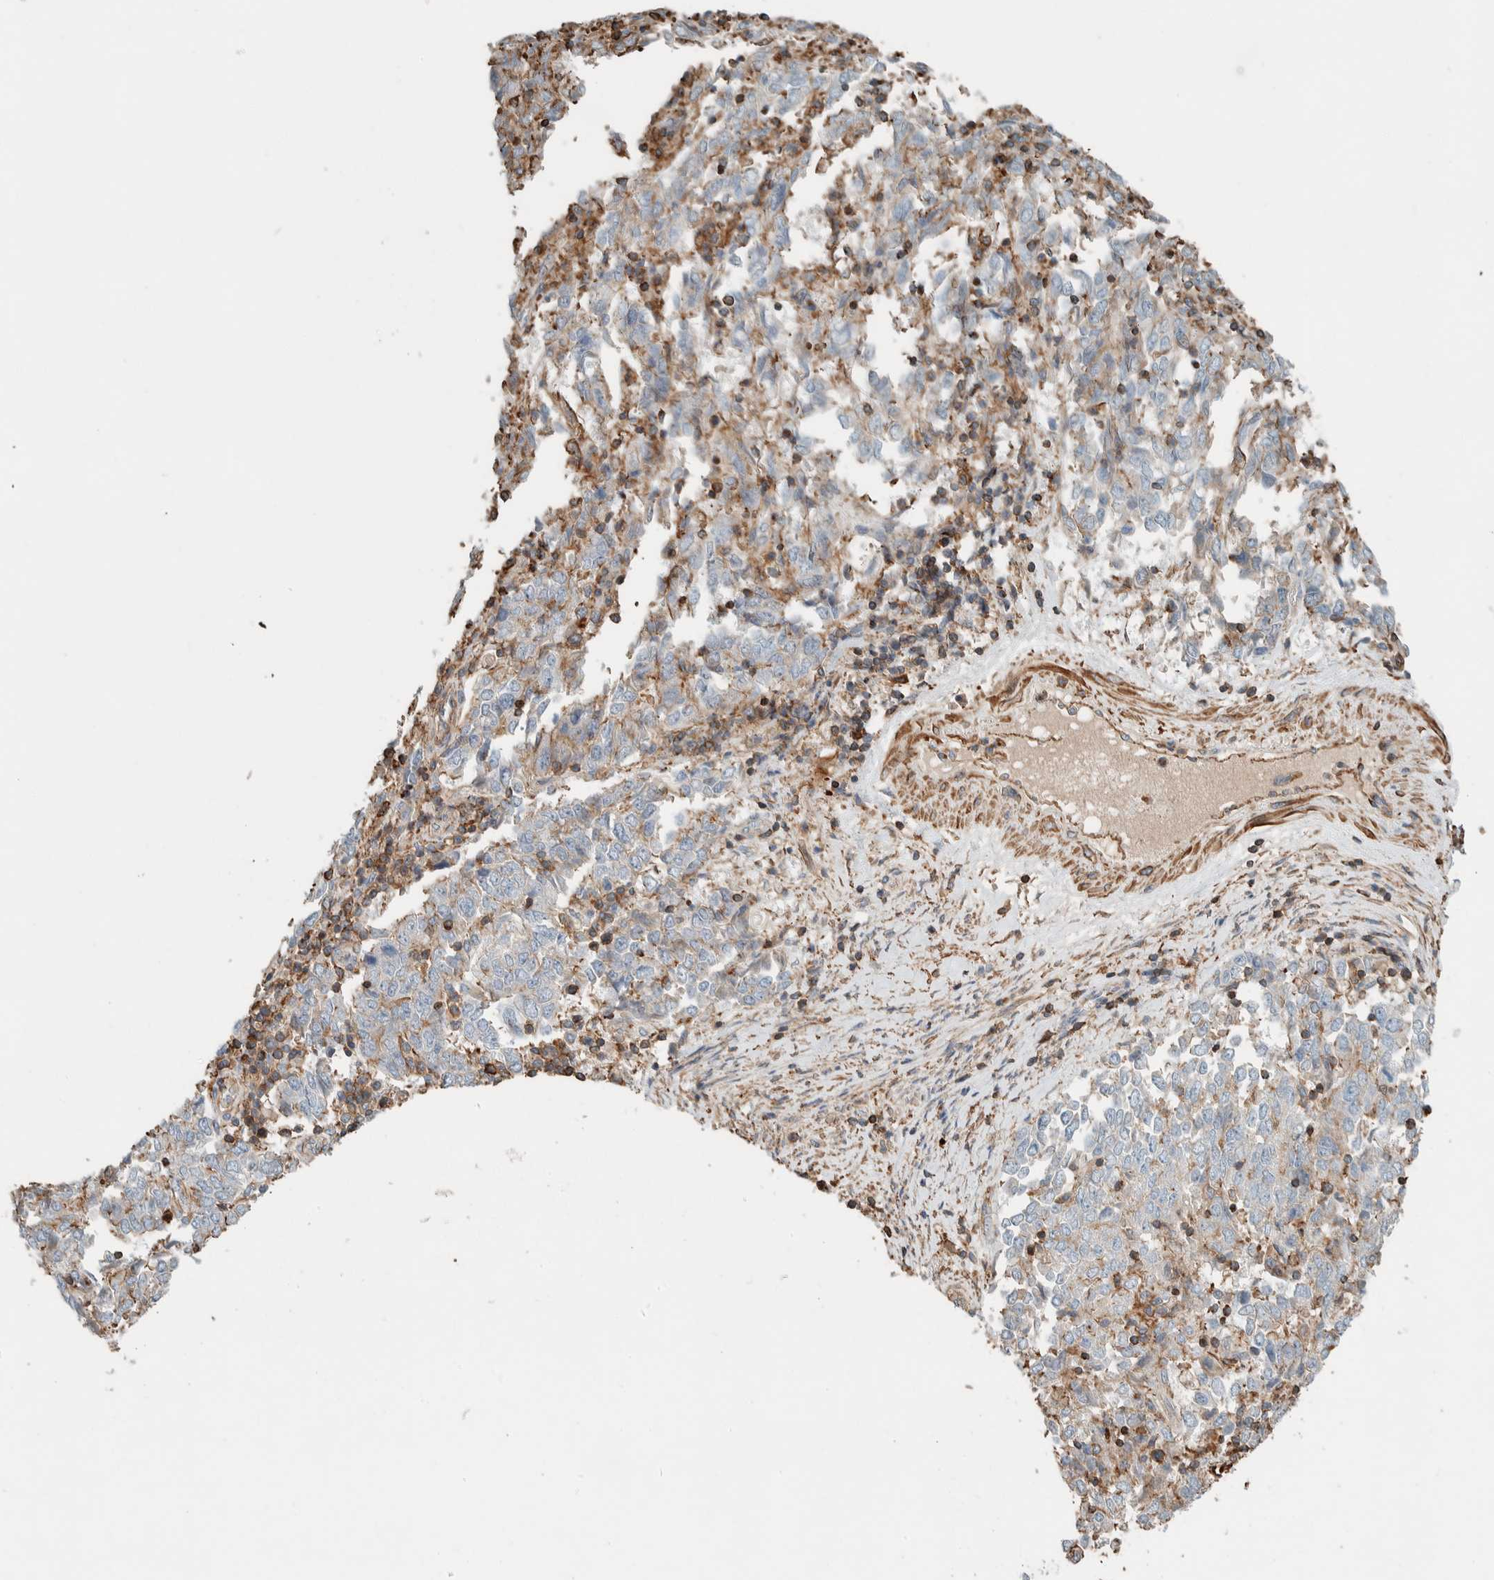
{"staining": {"intensity": "weak", "quantity": "<25%", "location": "cytoplasmic/membranous"}, "tissue": "endometrial cancer", "cell_type": "Tumor cells", "image_type": "cancer", "snomed": [{"axis": "morphology", "description": "Adenocarcinoma, NOS"}, {"axis": "topography", "description": "Endometrium"}], "caption": "The image displays no staining of tumor cells in endometrial cancer (adenocarcinoma). The staining is performed using DAB brown chromogen with nuclei counter-stained in using hematoxylin.", "gene": "CTBP2", "patient": {"sex": "female", "age": 80}}